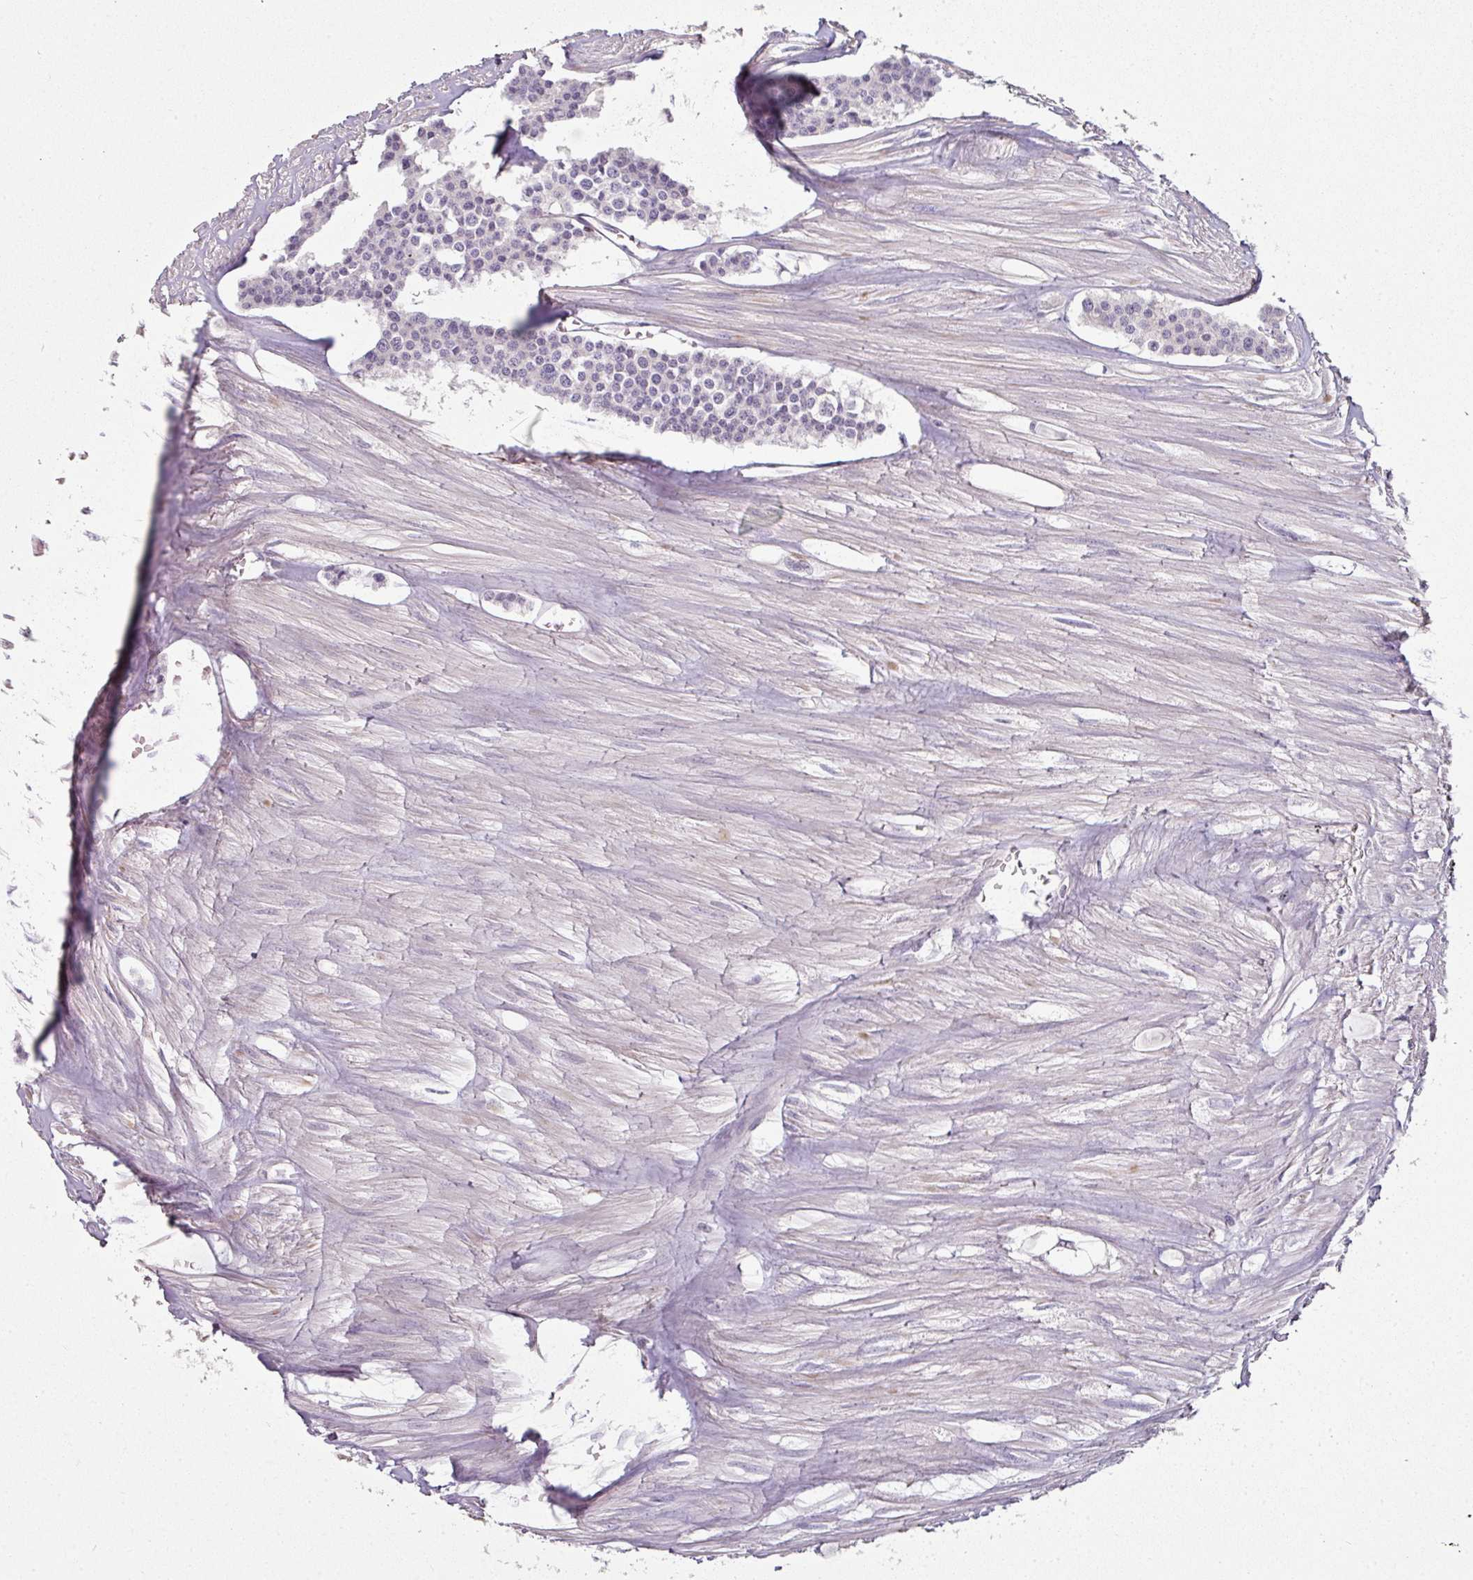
{"staining": {"intensity": "negative", "quantity": "none", "location": "none"}, "tissue": "carcinoid", "cell_type": "Tumor cells", "image_type": "cancer", "snomed": [{"axis": "morphology", "description": "Carcinoid, malignant, NOS"}, {"axis": "topography", "description": "Small intestine"}], "caption": "Immunohistochemistry (IHC) of carcinoid shows no positivity in tumor cells. (IHC, brightfield microscopy, high magnification).", "gene": "C19orf33", "patient": {"sex": "male", "age": 60}}